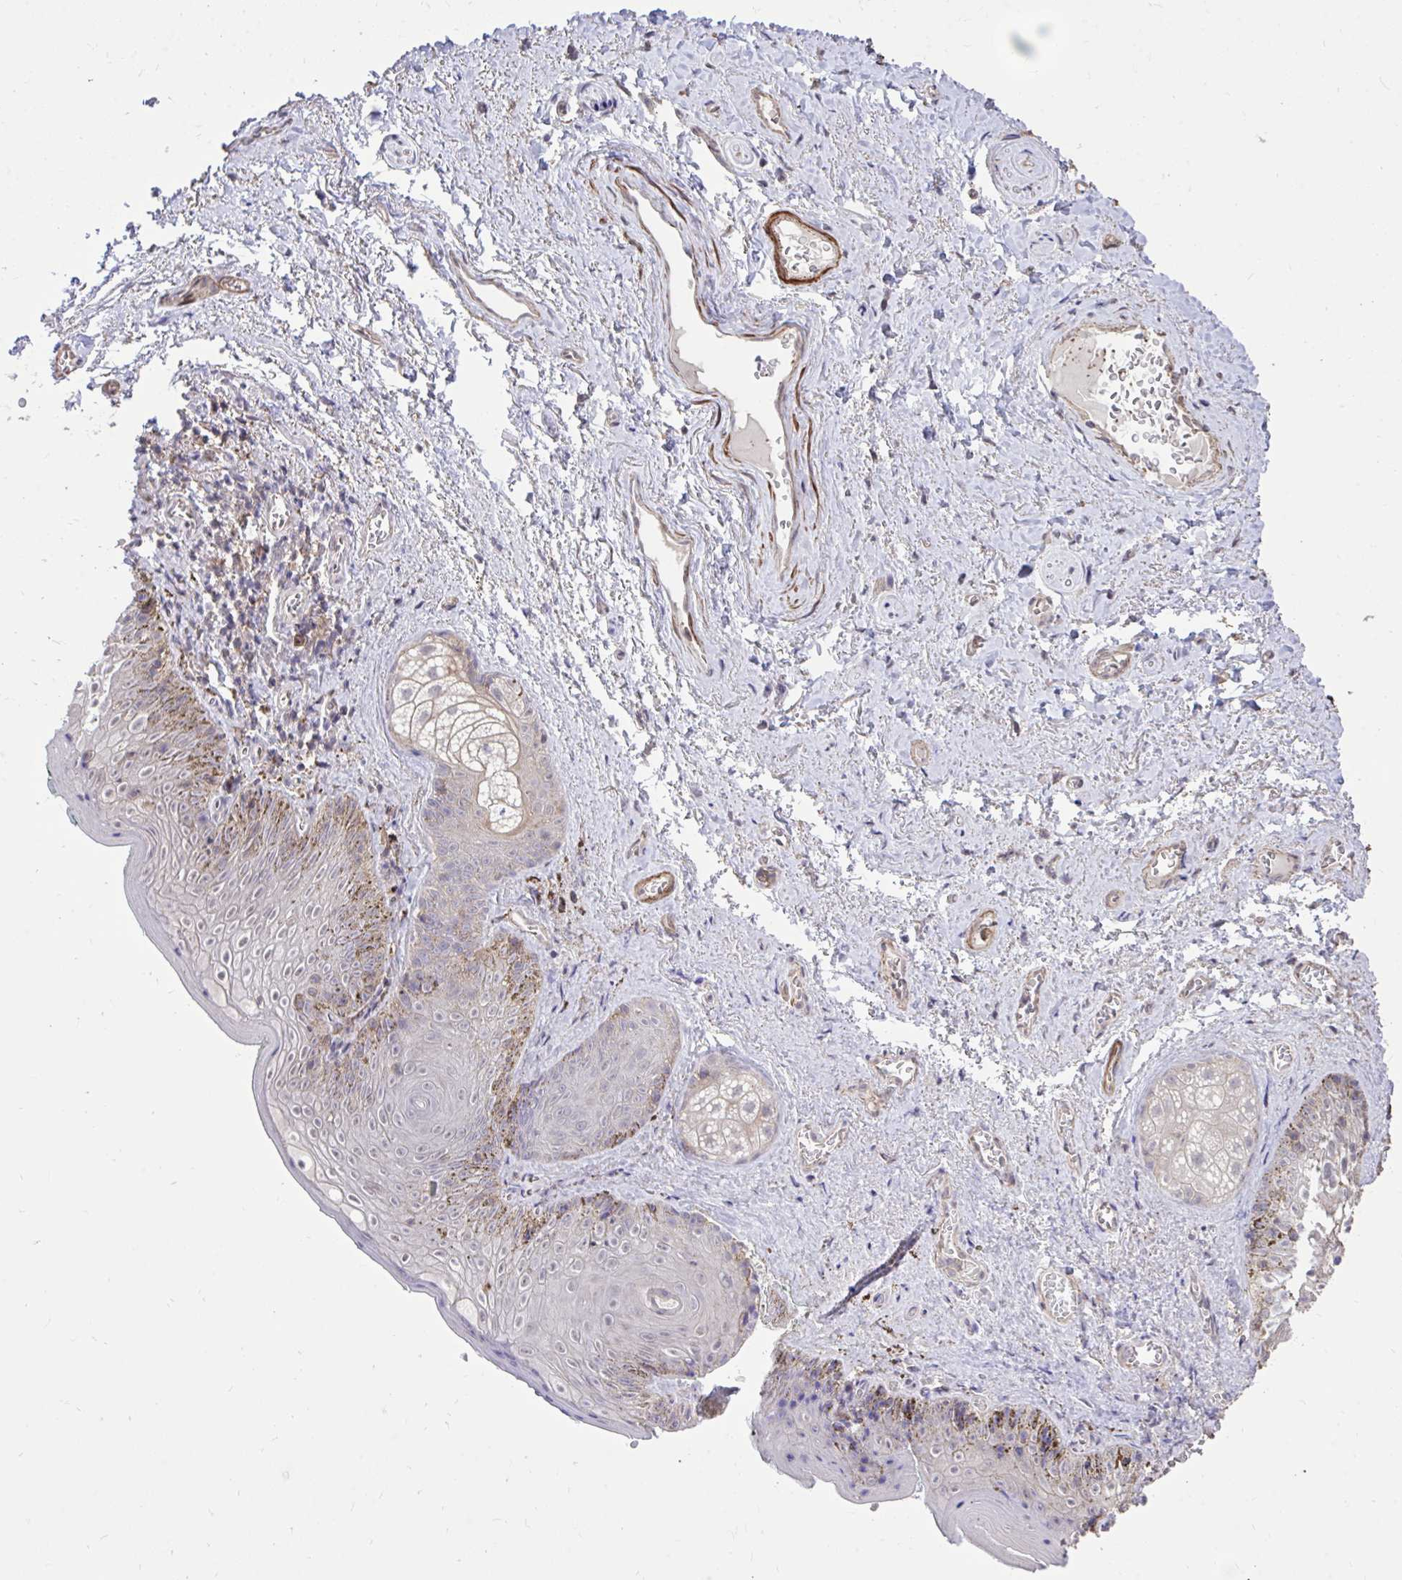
{"staining": {"intensity": "negative", "quantity": "none", "location": "none"}, "tissue": "vagina", "cell_type": "Squamous epithelial cells", "image_type": "normal", "snomed": [{"axis": "morphology", "description": "Normal tissue, NOS"}, {"axis": "topography", "description": "Vulva"}, {"axis": "topography", "description": "Vagina"}, {"axis": "topography", "description": "Peripheral nerve tissue"}], "caption": "This is a histopathology image of IHC staining of normal vagina, which shows no positivity in squamous epithelial cells. Nuclei are stained in blue.", "gene": "IGFL2", "patient": {"sex": "female", "age": 66}}